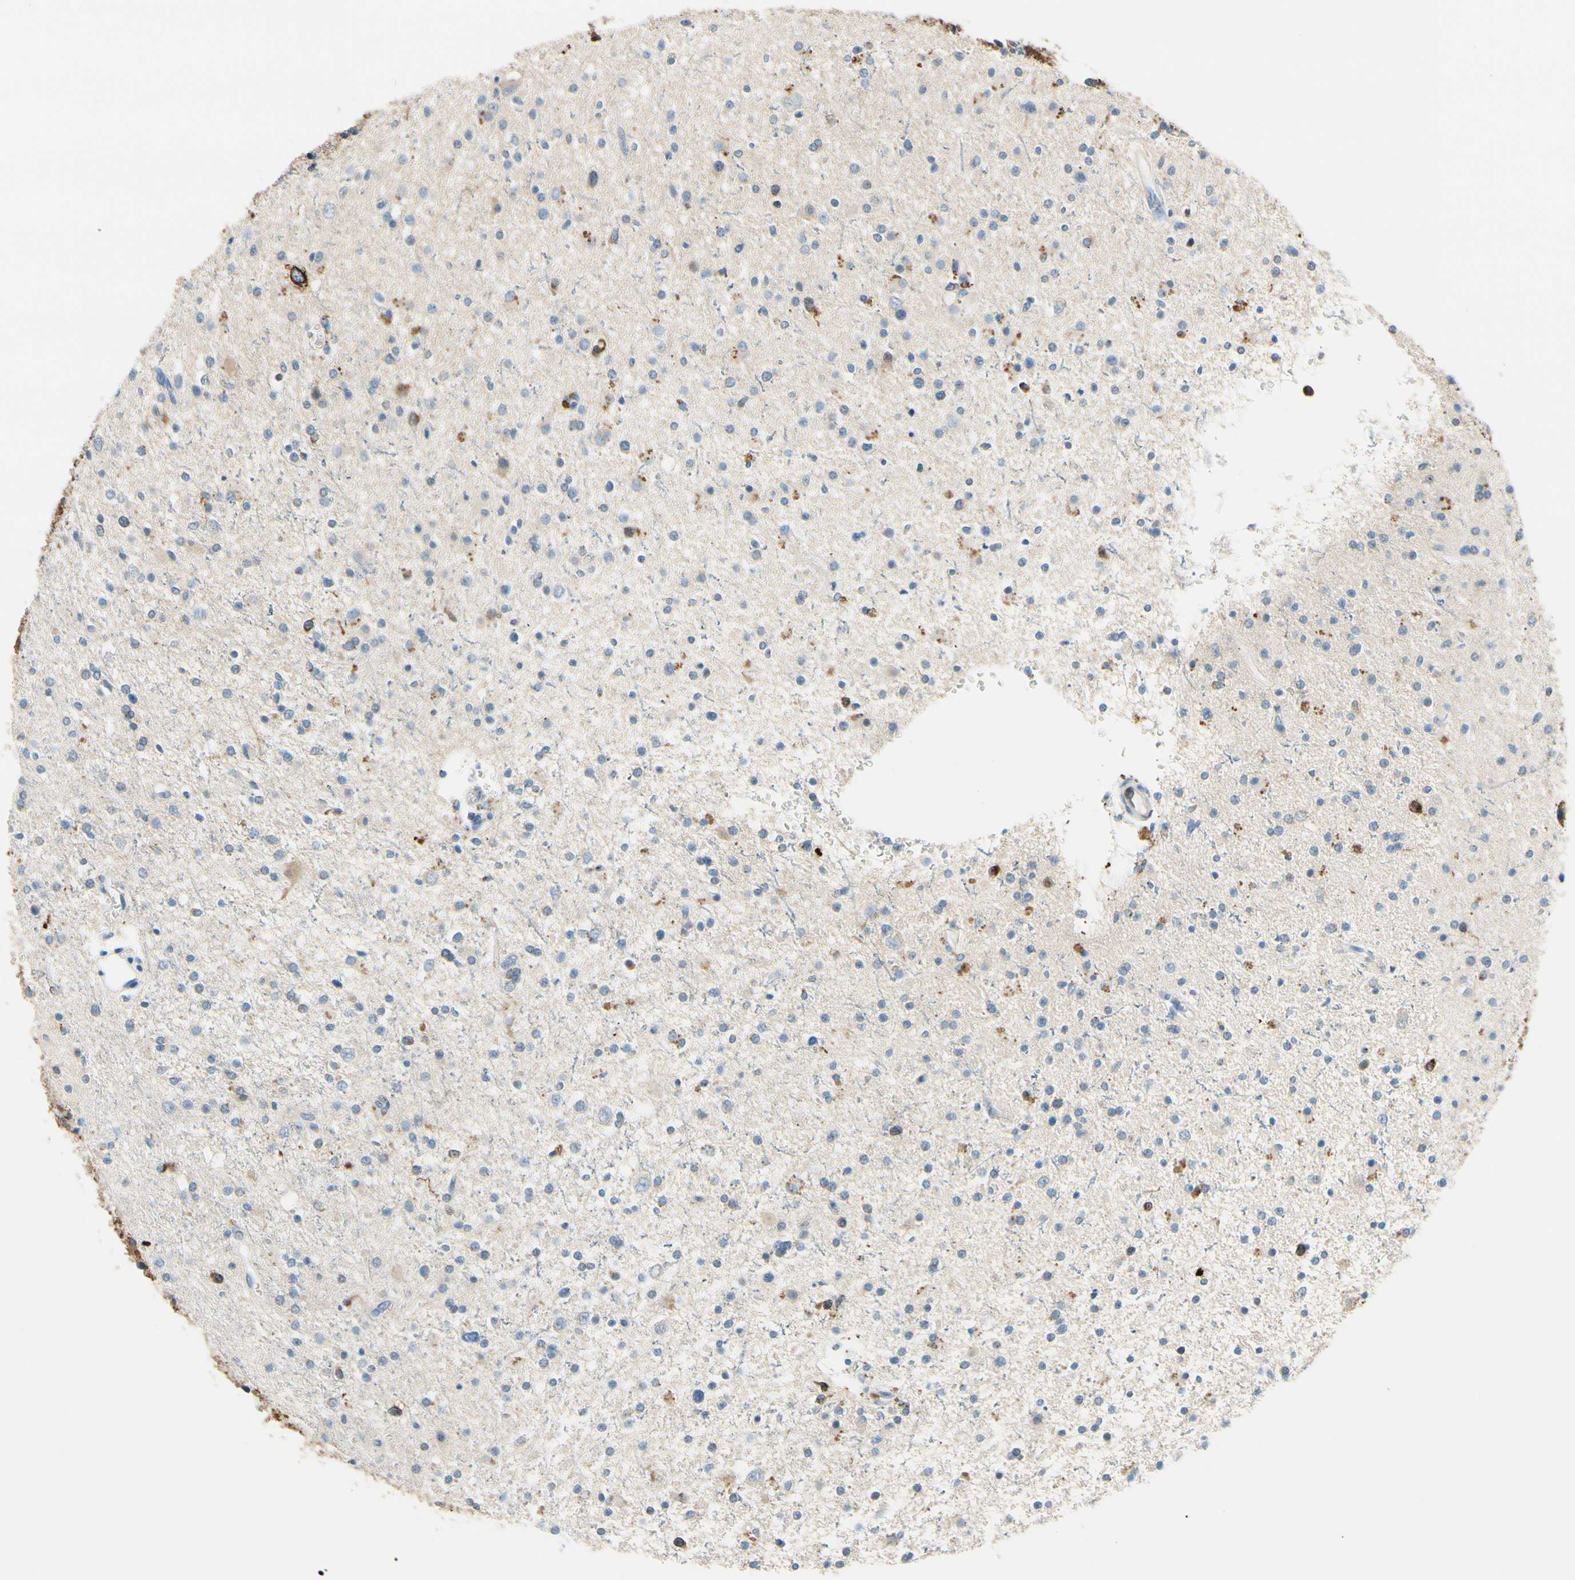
{"staining": {"intensity": "moderate", "quantity": "<25%", "location": "cytoplasmic/membranous"}, "tissue": "glioma", "cell_type": "Tumor cells", "image_type": "cancer", "snomed": [{"axis": "morphology", "description": "Glioma, malignant, High grade"}, {"axis": "topography", "description": "Brain"}], "caption": "The image reveals a brown stain indicating the presence of a protein in the cytoplasmic/membranous of tumor cells in glioma. Ihc stains the protein of interest in brown and the nuclei are stained blue.", "gene": "CKAP2", "patient": {"sex": "male", "age": 33}}